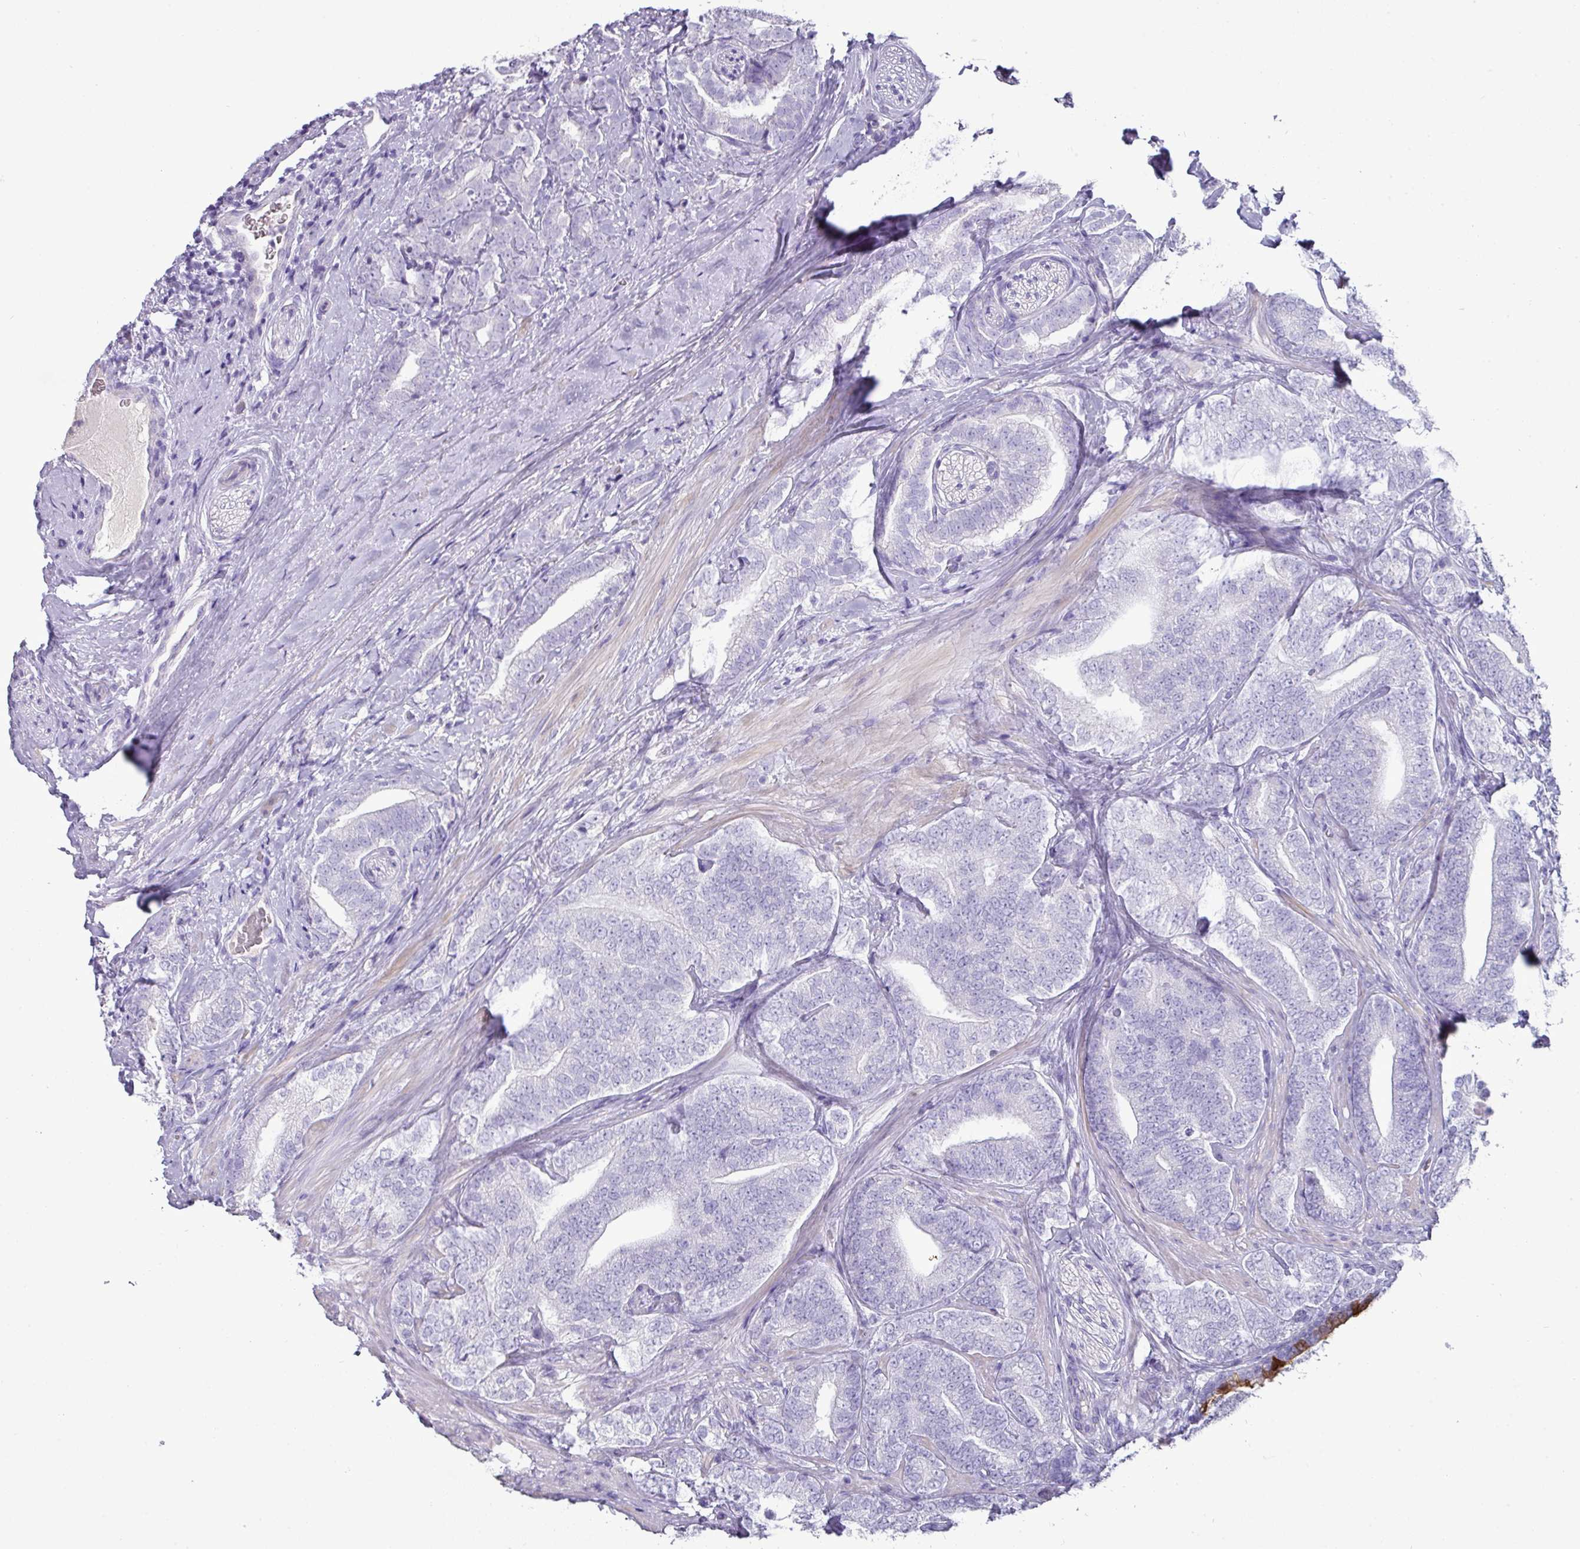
{"staining": {"intensity": "moderate", "quantity": "<25%", "location": "cytoplasmic/membranous"}, "tissue": "prostate cancer", "cell_type": "Tumor cells", "image_type": "cancer", "snomed": [{"axis": "morphology", "description": "Adenocarcinoma, High grade"}, {"axis": "topography", "description": "Prostate"}], "caption": "Prostate cancer stained with a protein marker reveals moderate staining in tumor cells.", "gene": "GSTA3", "patient": {"sex": "male", "age": 72}}